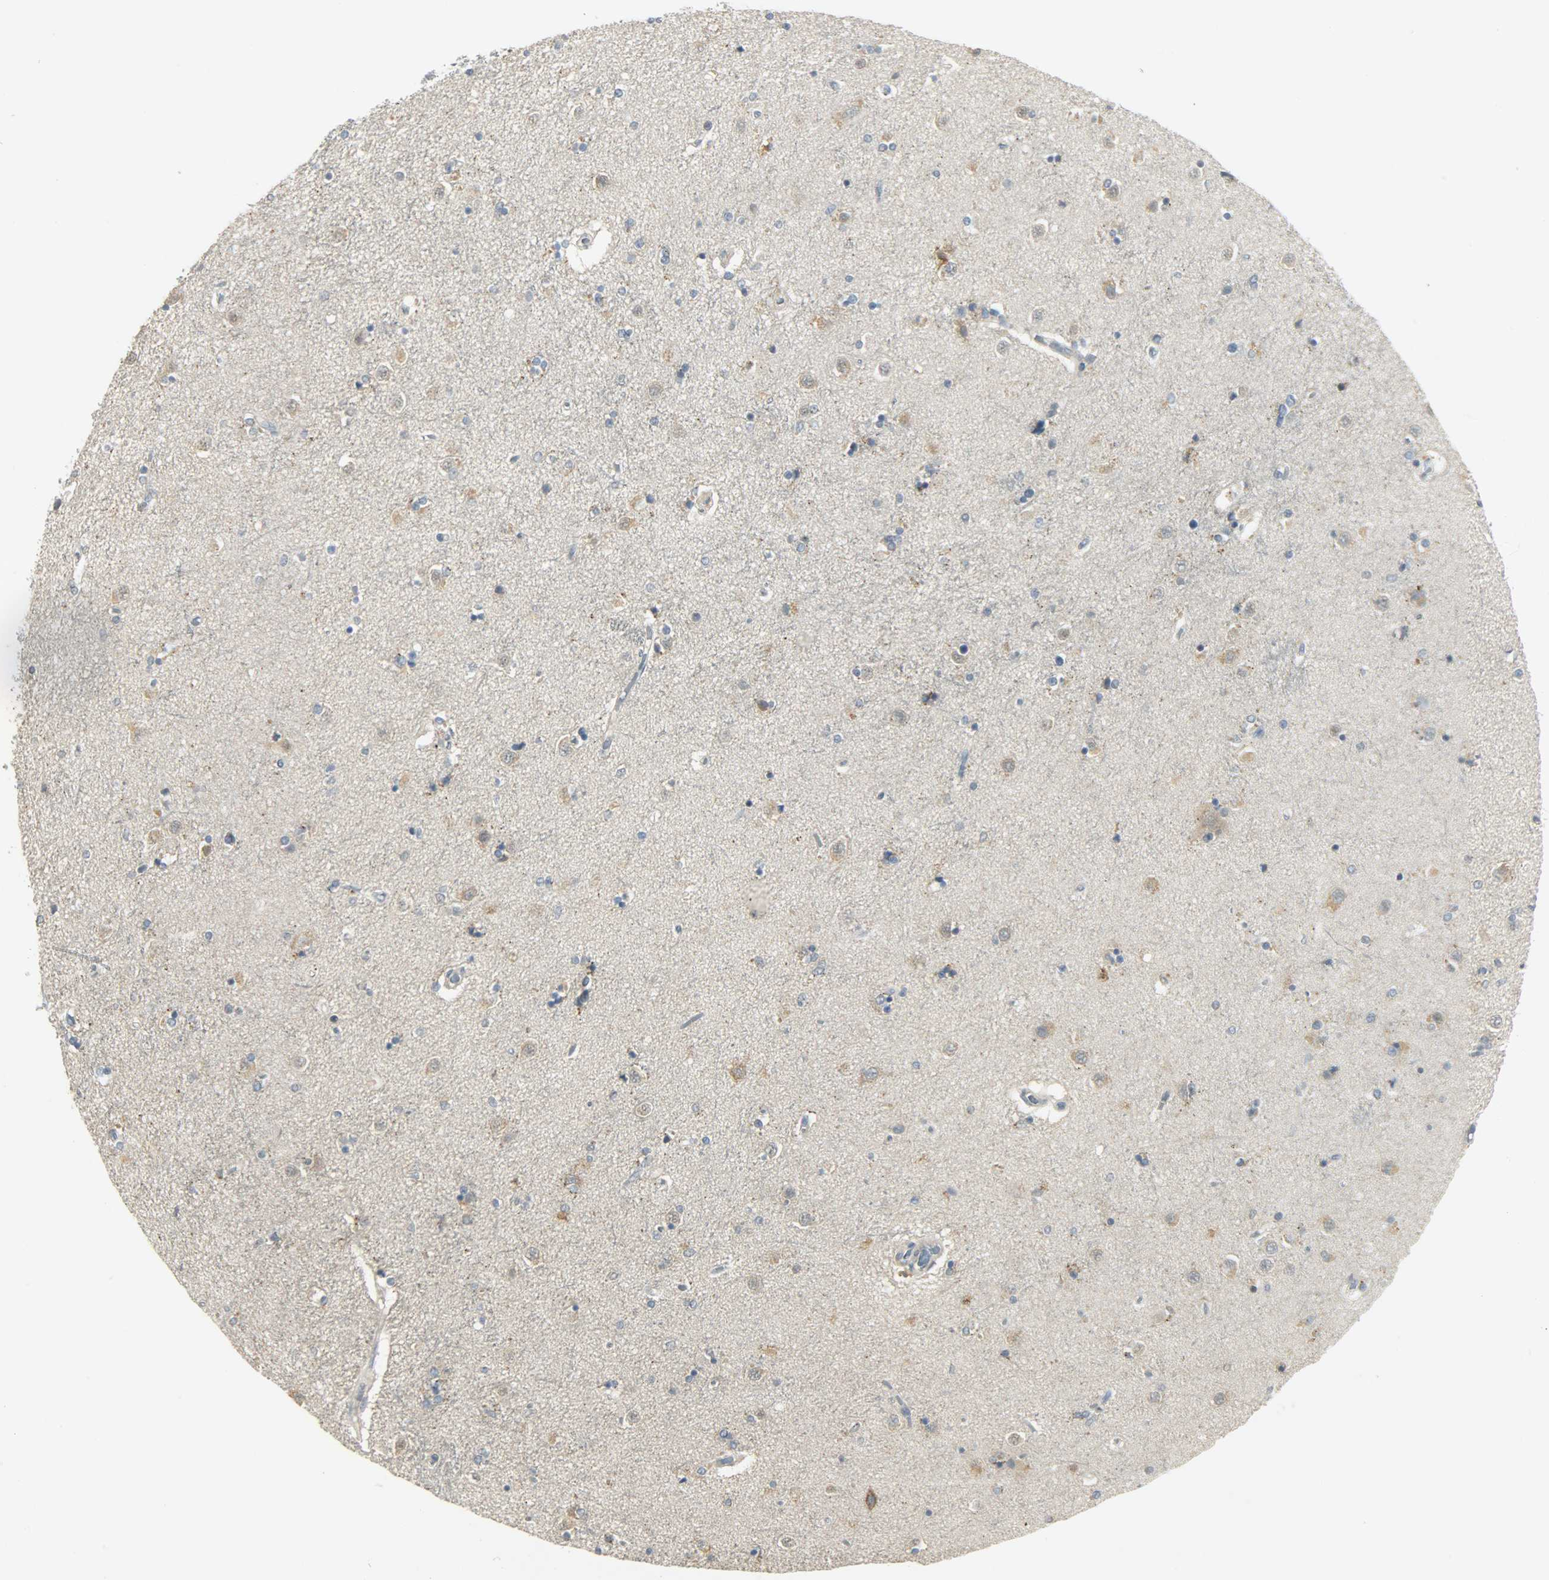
{"staining": {"intensity": "weak", "quantity": ">75%", "location": "cytoplasmic/membranous"}, "tissue": "caudate", "cell_type": "Glial cells", "image_type": "normal", "snomed": [{"axis": "morphology", "description": "Normal tissue, NOS"}, {"axis": "topography", "description": "Lateral ventricle wall"}], "caption": "Protein expression analysis of benign caudate reveals weak cytoplasmic/membranous expression in approximately >75% of glial cells.", "gene": "CD4", "patient": {"sex": "female", "age": 54}}